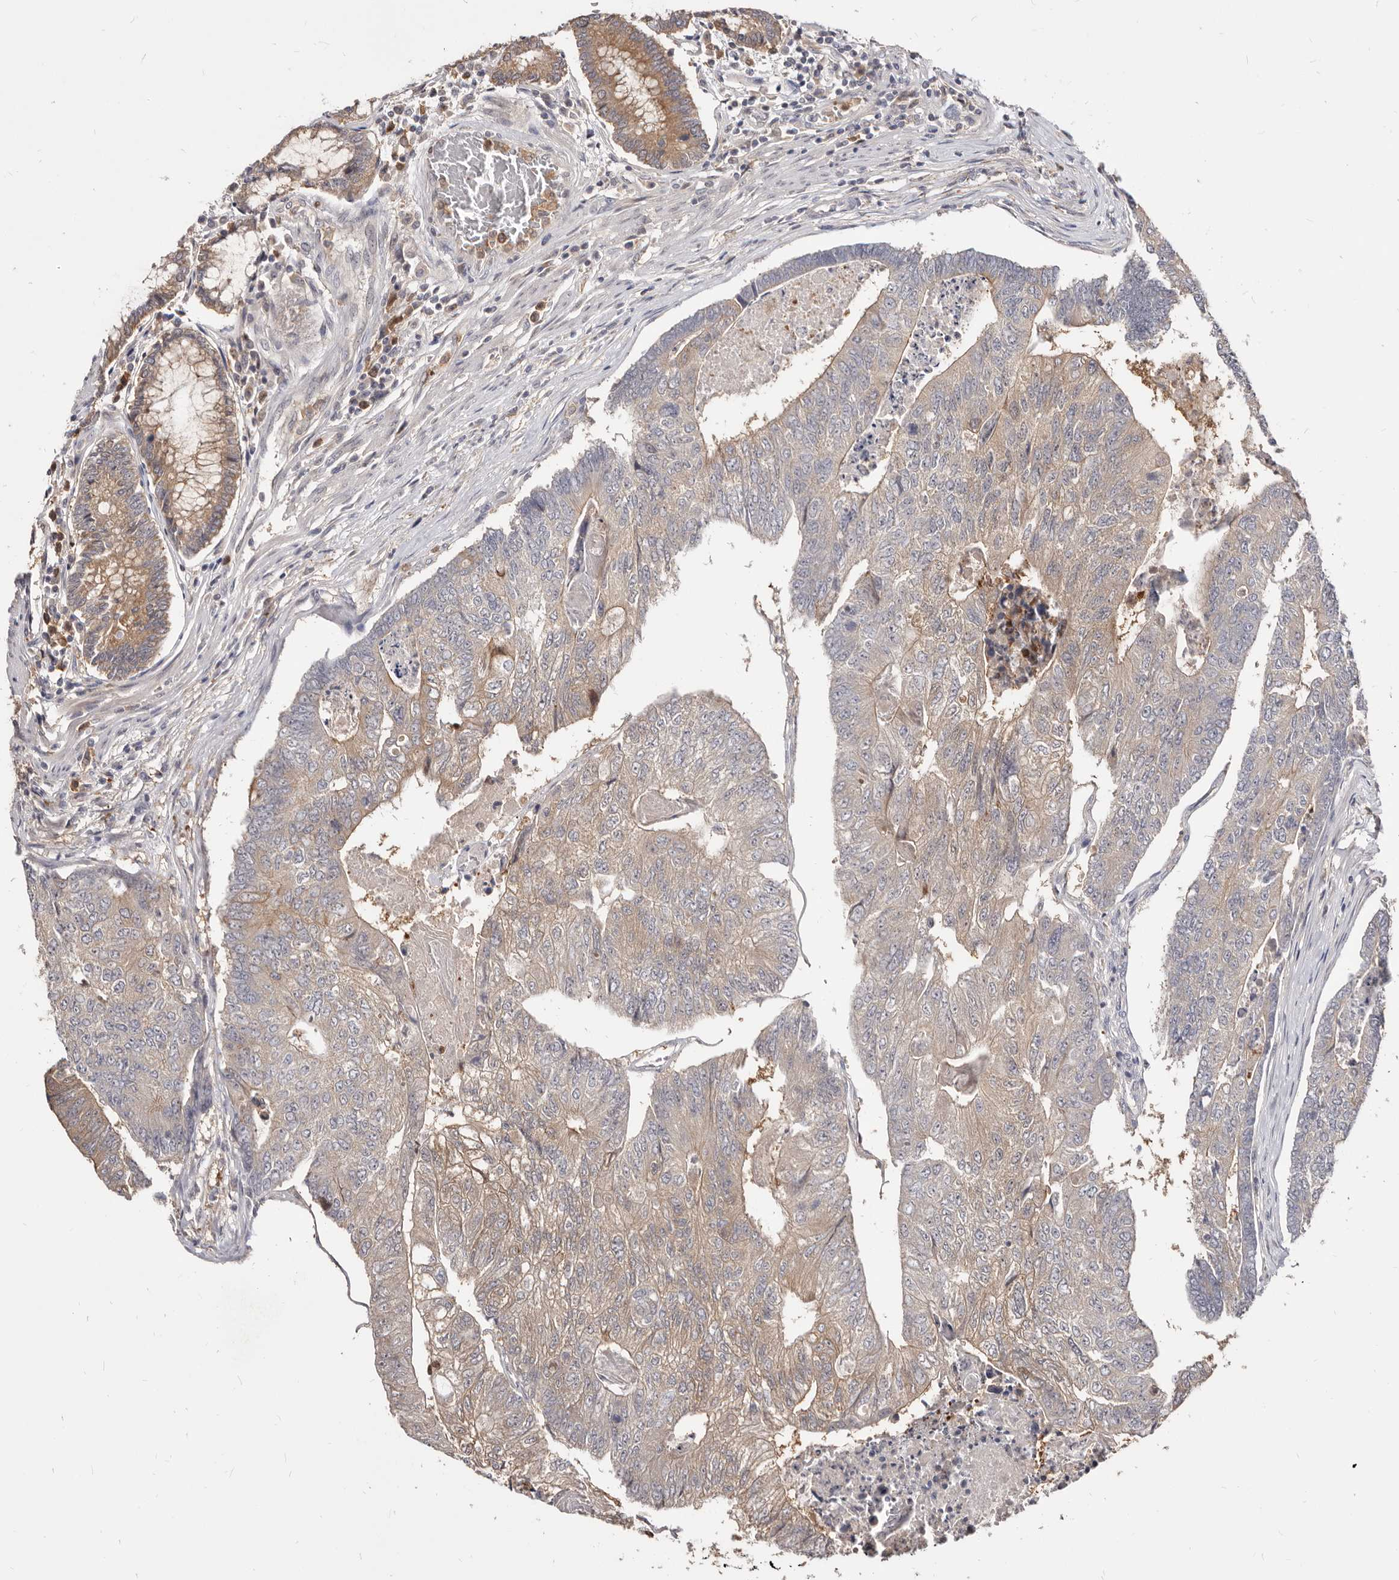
{"staining": {"intensity": "weak", "quantity": "25%-75%", "location": "cytoplasmic/membranous"}, "tissue": "colorectal cancer", "cell_type": "Tumor cells", "image_type": "cancer", "snomed": [{"axis": "morphology", "description": "Adenocarcinoma, NOS"}, {"axis": "topography", "description": "Colon"}], "caption": "Tumor cells show weak cytoplasmic/membranous expression in approximately 25%-75% of cells in adenocarcinoma (colorectal). The staining is performed using DAB brown chromogen to label protein expression. The nuclei are counter-stained blue using hematoxylin.", "gene": "TC2N", "patient": {"sex": "female", "age": 67}}